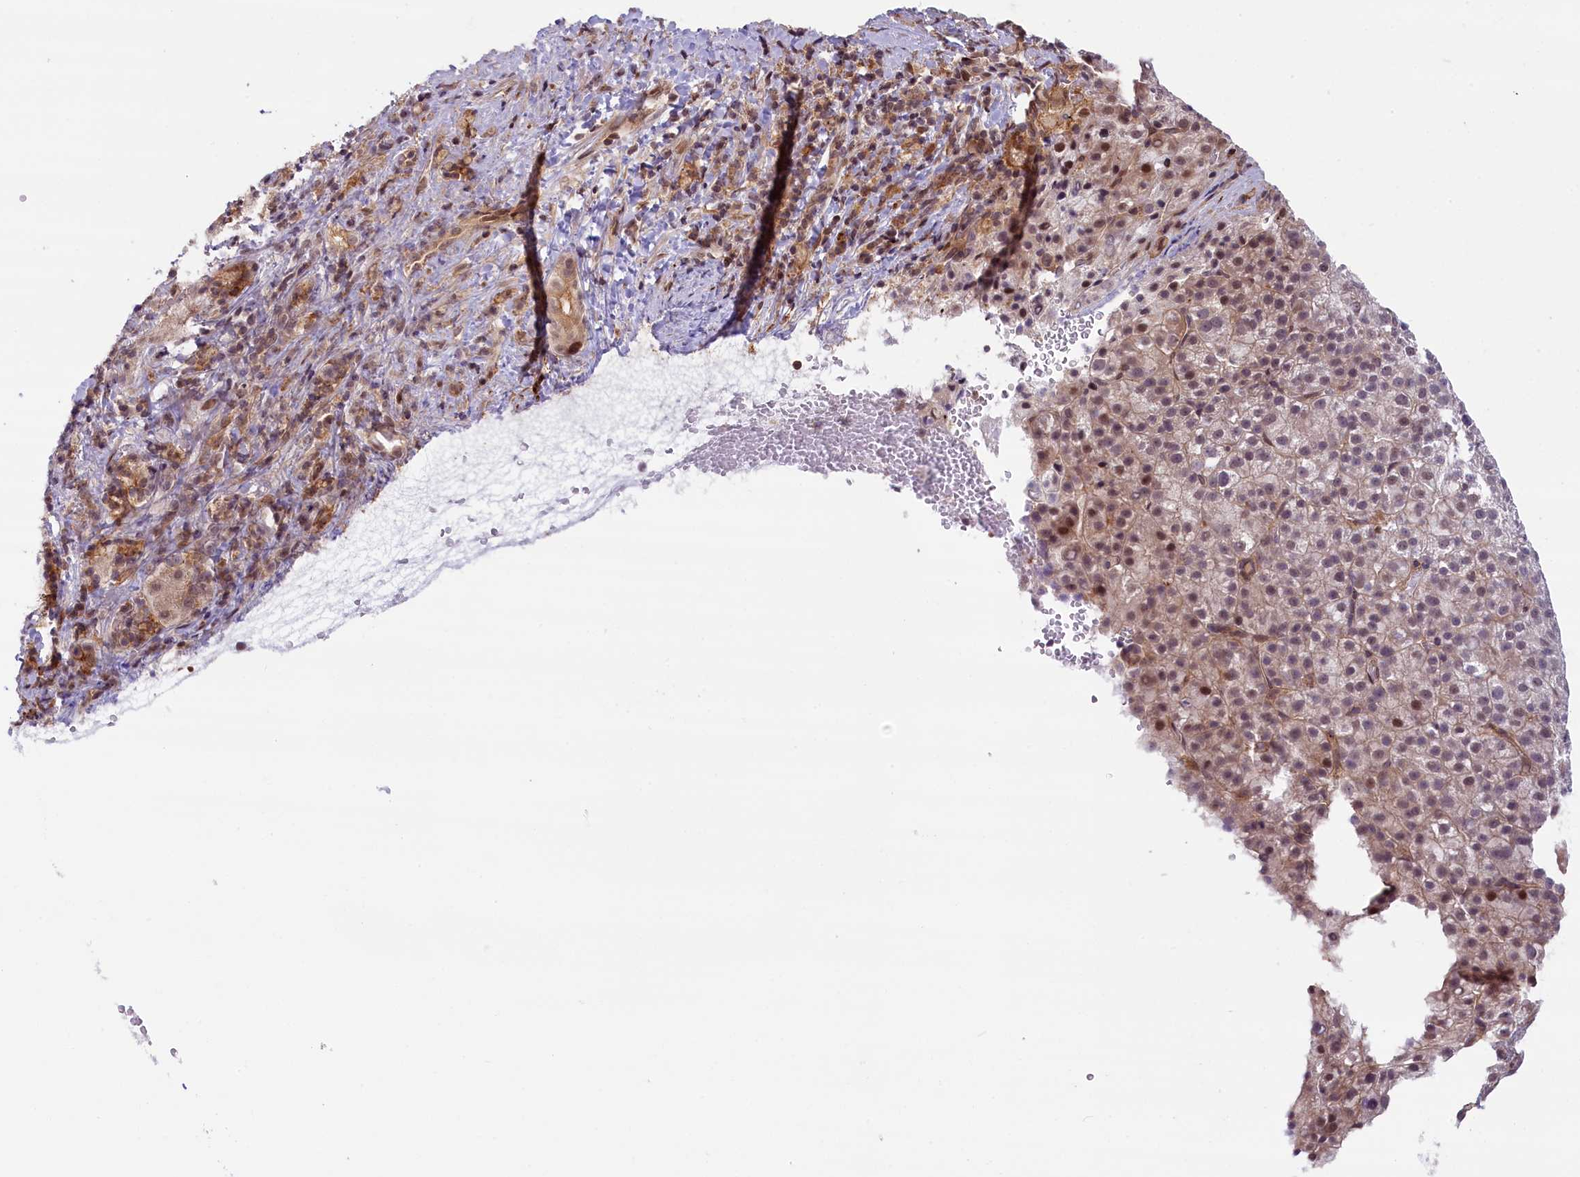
{"staining": {"intensity": "weak", "quantity": "<25%", "location": "nuclear"}, "tissue": "liver cancer", "cell_type": "Tumor cells", "image_type": "cancer", "snomed": [{"axis": "morphology", "description": "Carcinoma, Hepatocellular, NOS"}, {"axis": "topography", "description": "Liver"}], "caption": "An immunohistochemistry (IHC) image of liver cancer is shown. There is no staining in tumor cells of liver cancer.", "gene": "FCHO1", "patient": {"sex": "female", "age": 58}}